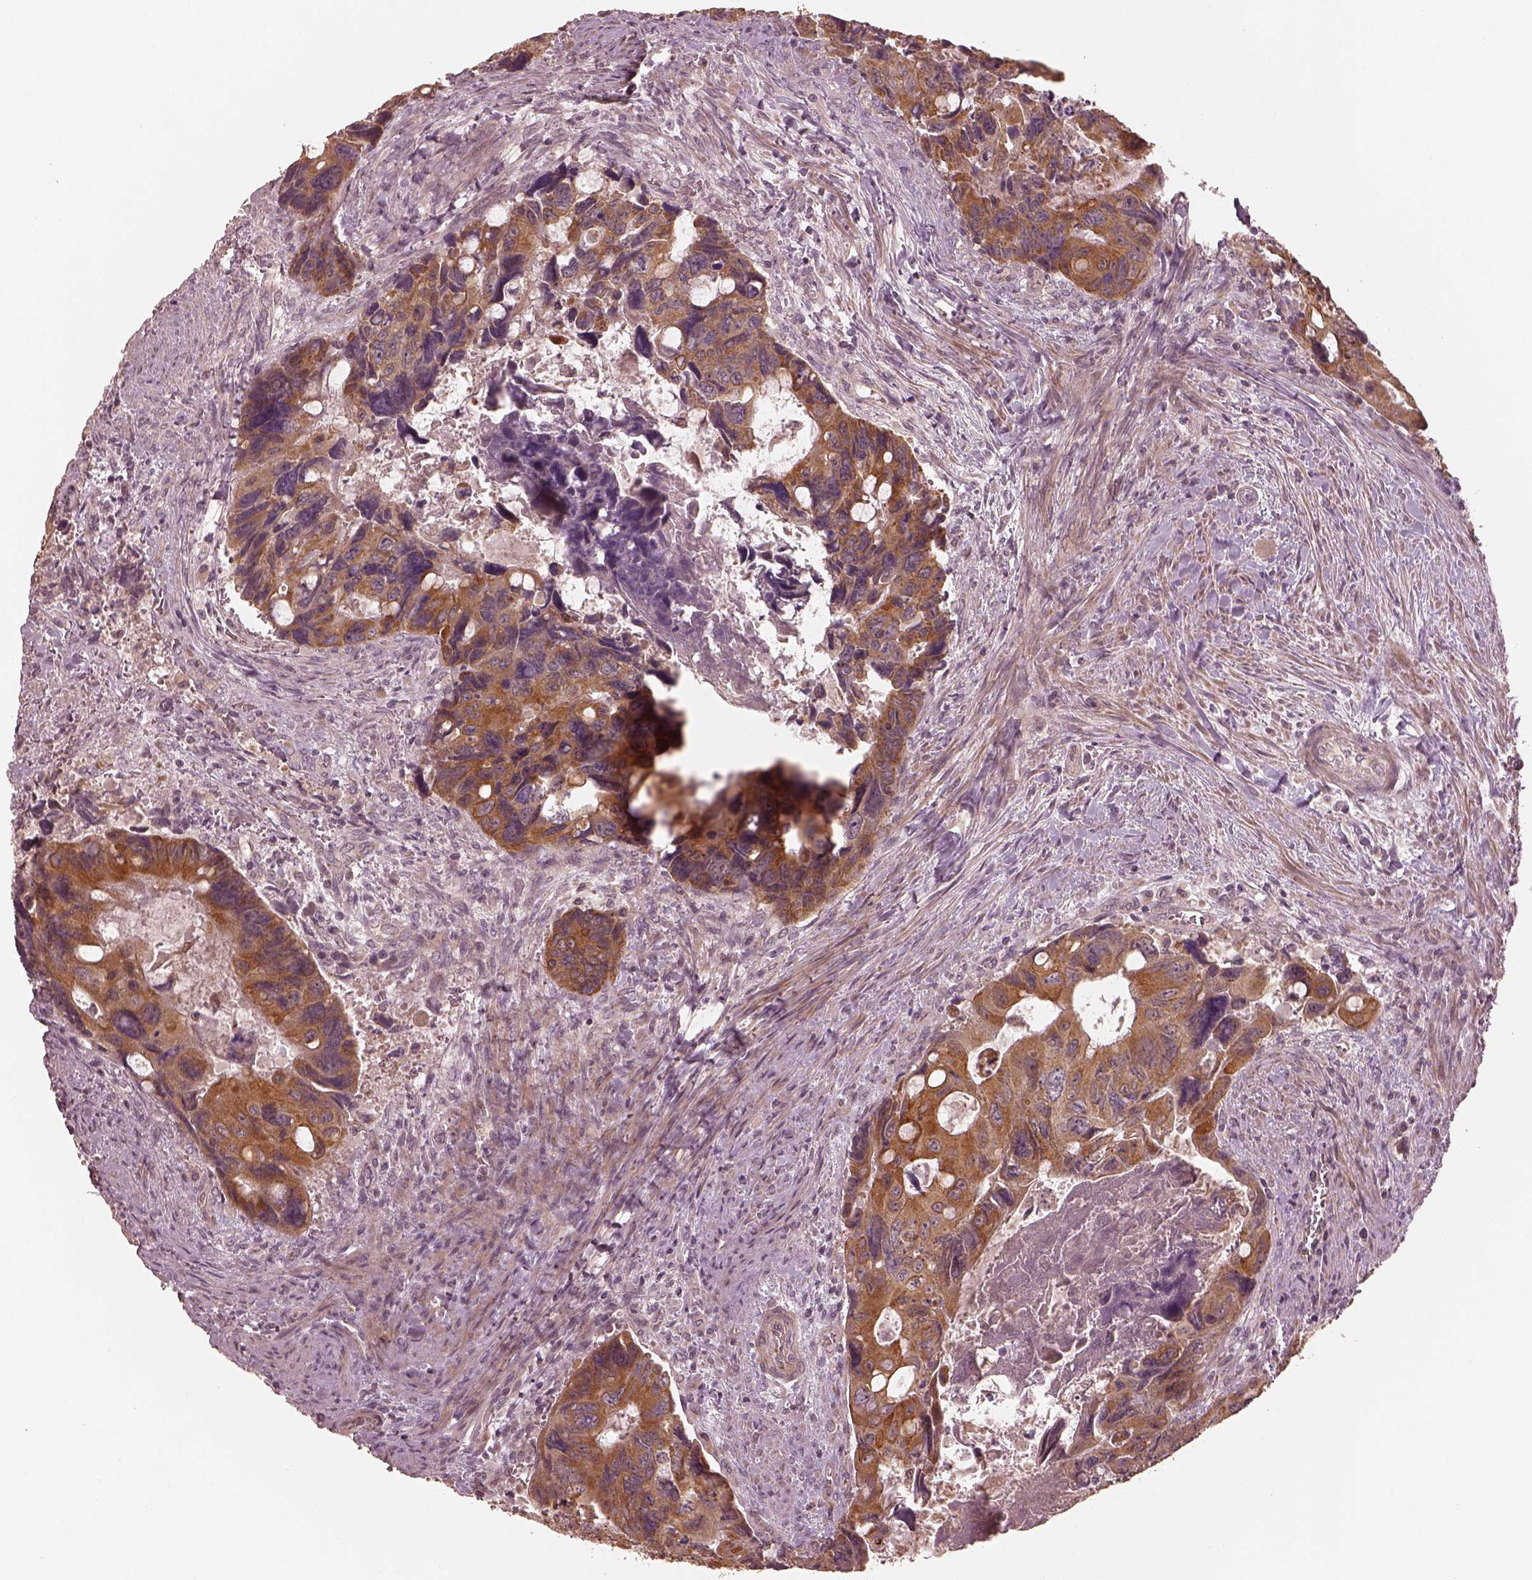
{"staining": {"intensity": "moderate", "quantity": "25%-75%", "location": "cytoplasmic/membranous"}, "tissue": "colorectal cancer", "cell_type": "Tumor cells", "image_type": "cancer", "snomed": [{"axis": "morphology", "description": "Adenocarcinoma, NOS"}, {"axis": "topography", "description": "Rectum"}], "caption": "This image exhibits IHC staining of human adenocarcinoma (colorectal), with medium moderate cytoplasmic/membranous staining in about 25%-75% of tumor cells.", "gene": "SLC25A46", "patient": {"sex": "male", "age": 62}}